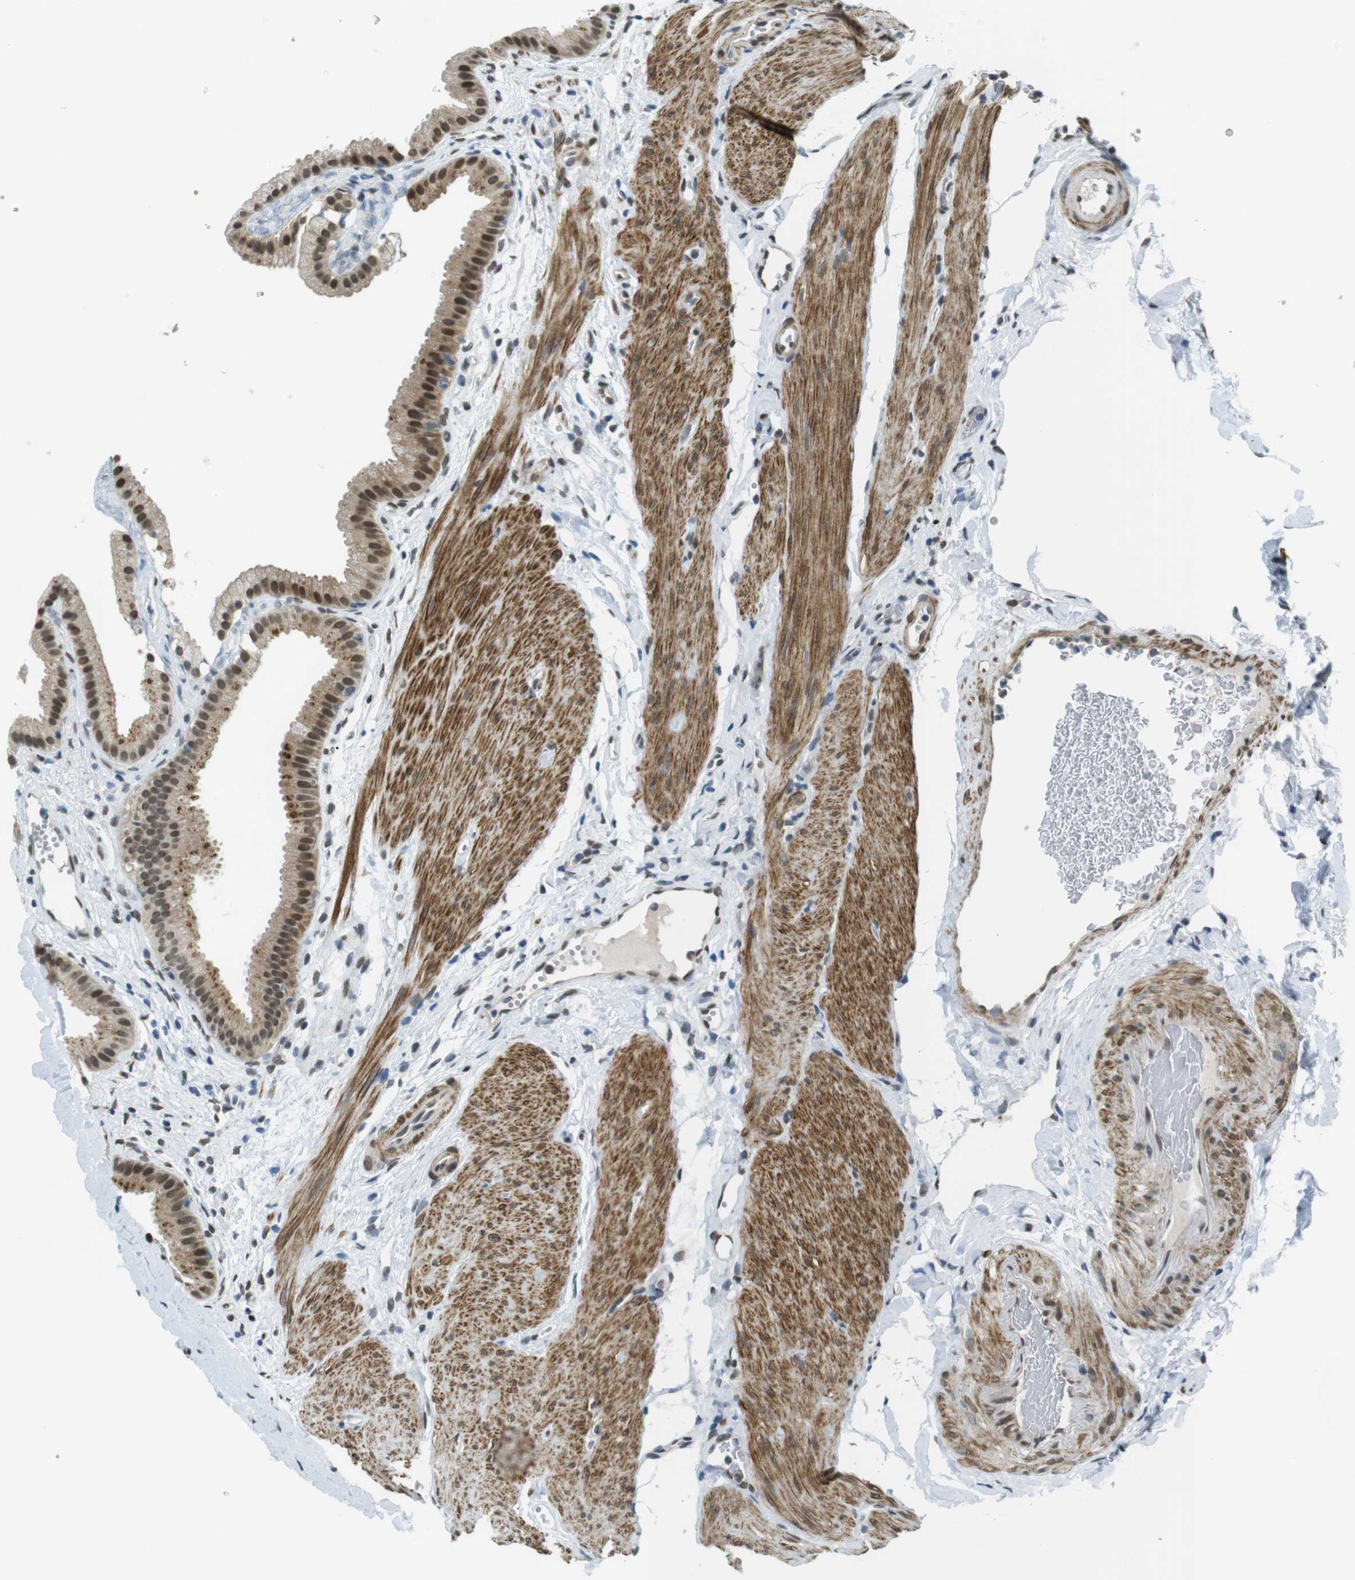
{"staining": {"intensity": "moderate", "quantity": ">75%", "location": "nuclear"}, "tissue": "gallbladder", "cell_type": "Glandular cells", "image_type": "normal", "snomed": [{"axis": "morphology", "description": "Normal tissue, NOS"}, {"axis": "topography", "description": "Gallbladder"}], "caption": "IHC histopathology image of benign gallbladder stained for a protein (brown), which demonstrates medium levels of moderate nuclear expression in about >75% of glandular cells.", "gene": "USP7", "patient": {"sex": "female", "age": 64}}